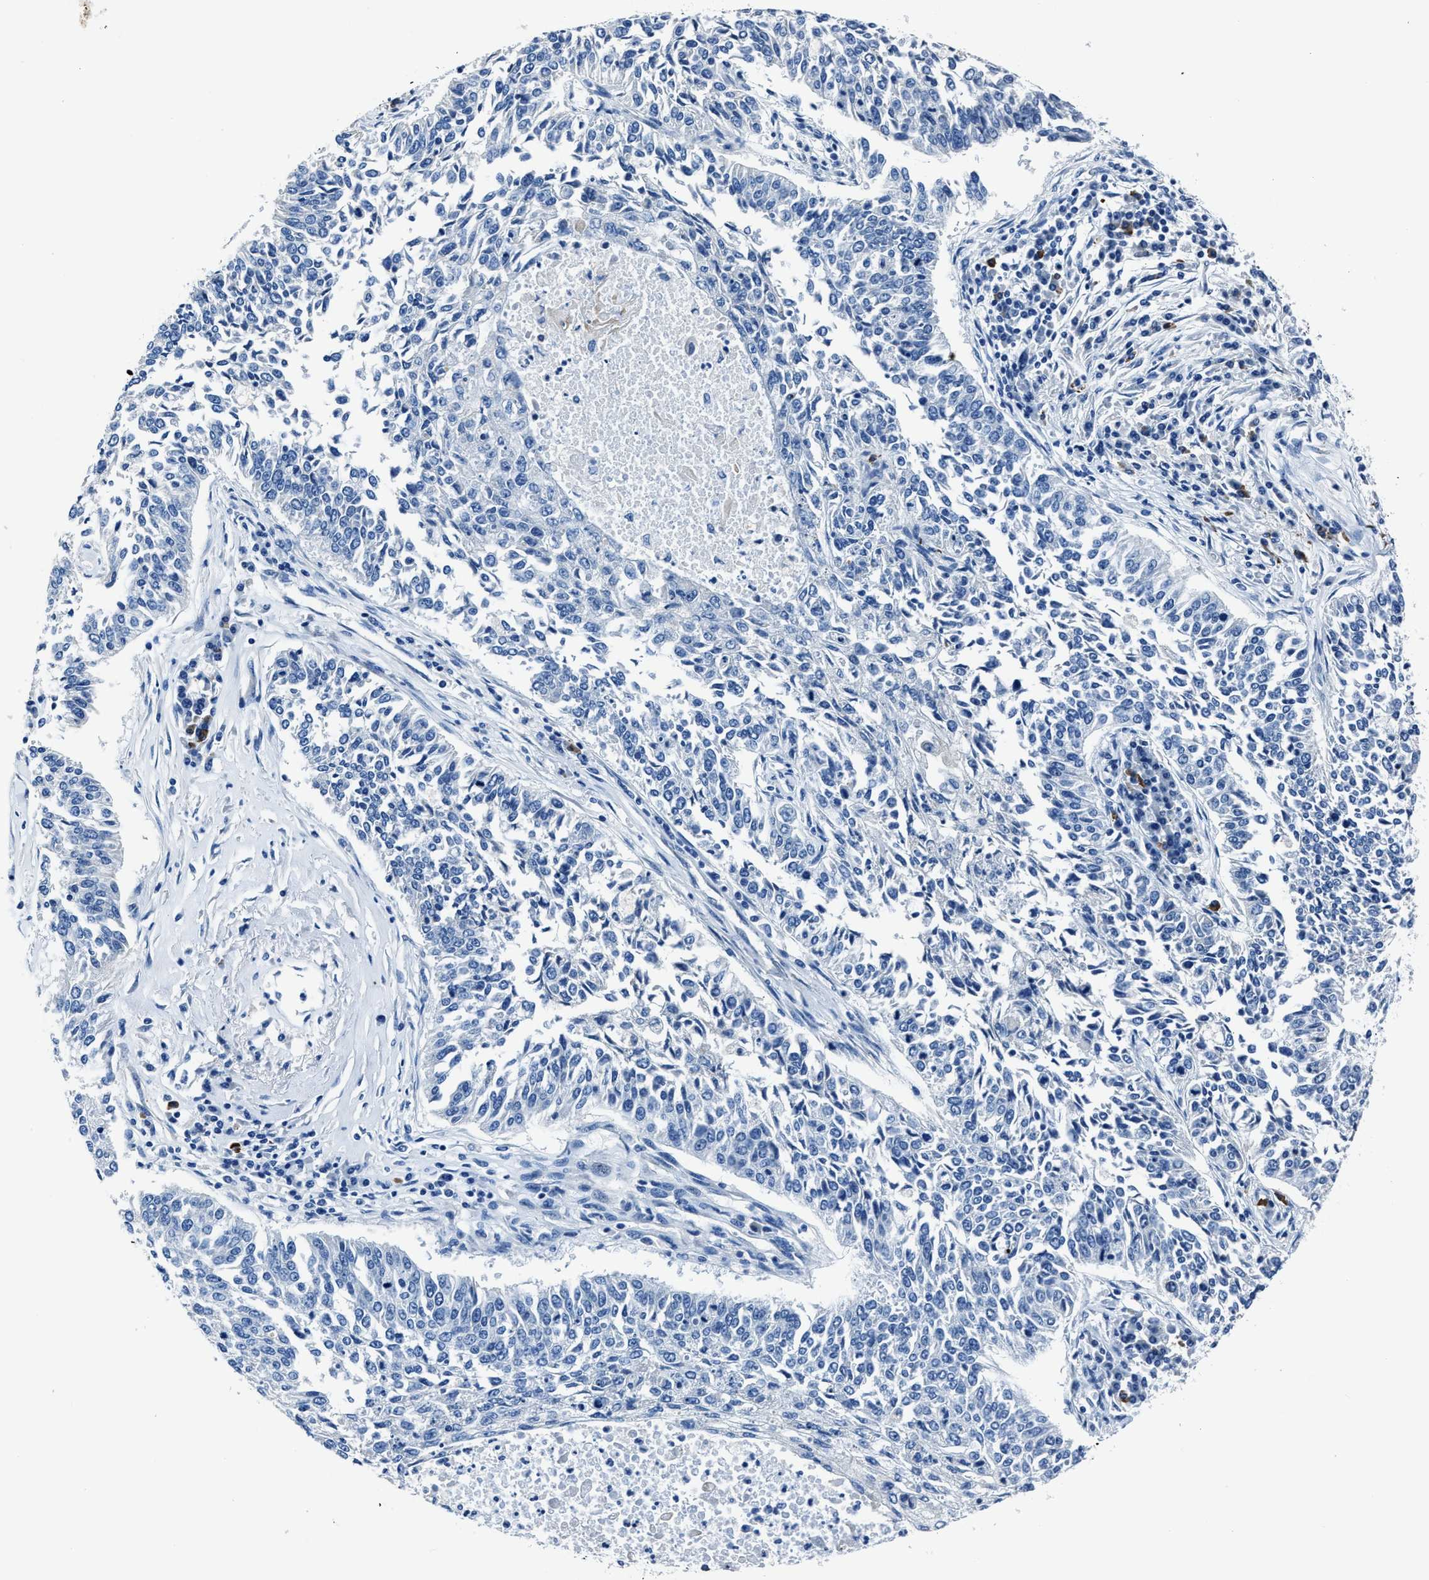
{"staining": {"intensity": "negative", "quantity": "none", "location": "none"}, "tissue": "lung cancer", "cell_type": "Tumor cells", "image_type": "cancer", "snomed": [{"axis": "morphology", "description": "Normal tissue, NOS"}, {"axis": "morphology", "description": "Squamous cell carcinoma, NOS"}, {"axis": "topography", "description": "Cartilage tissue"}, {"axis": "topography", "description": "Bronchus"}, {"axis": "topography", "description": "Lung"}], "caption": "DAB (3,3'-diaminobenzidine) immunohistochemical staining of squamous cell carcinoma (lung) demonstrates no significant expression in tumor cells. (DAB (3,3'-diaminobenzidine) immunohistochemistry (IHC) visualized using brightfield microscopy, high magnification).", "gene": "NACAD", "patient": {"sex": "female", "age": 49}}